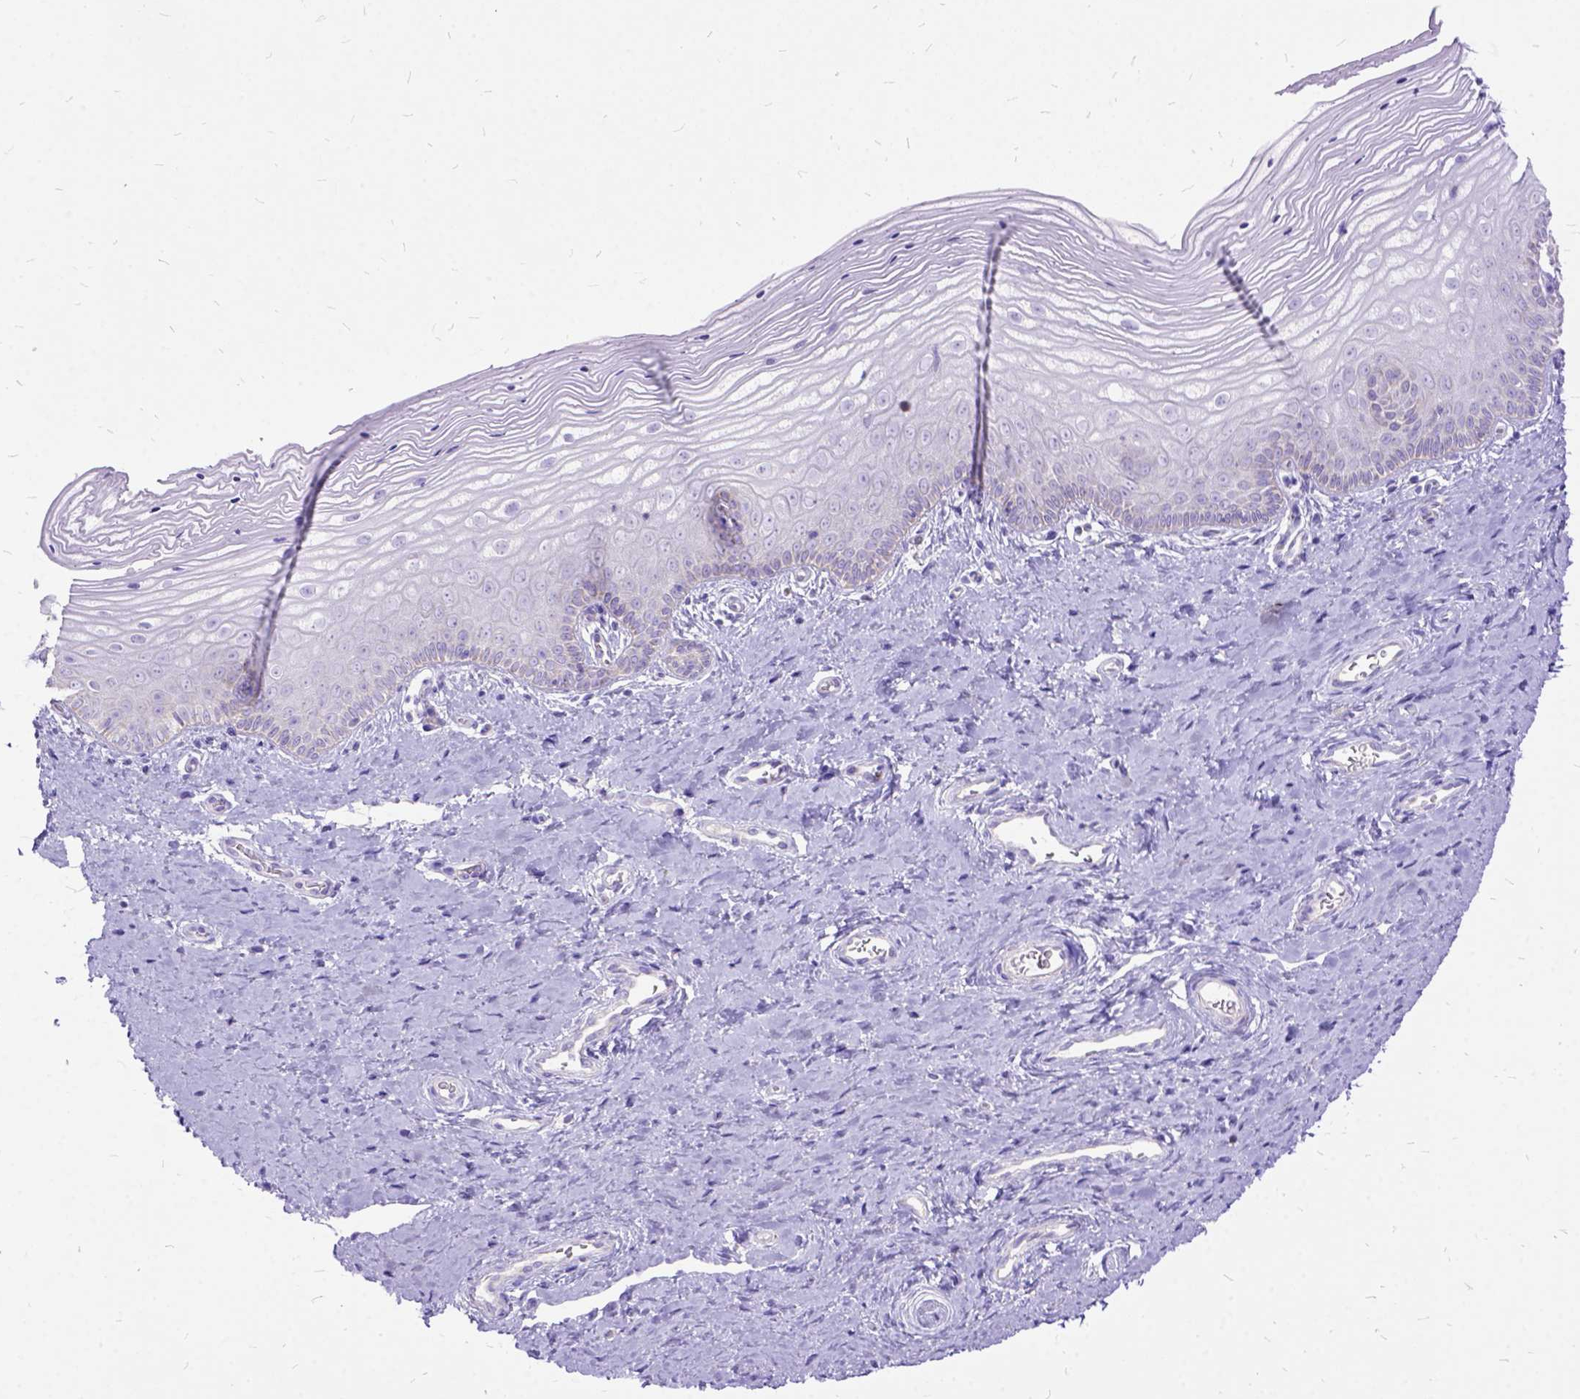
{"staining": {"intensity": "negative", "quantity": "none", "location": "none"}, "tissue": "vagina", "cell_type": "Squamous epithelial cells", "image_type": "normal", "snomed": [{"axis": "morphology", "description": "Normal tissue, NOS"}, {"axis": "topography", "description": "Vagina"}], "caption": "This is an IHC micrograph of normal human vagina. There is no staining in squamous epithelial cells.", "gene": "CTAG2", "patient": {"sex": "female", "age": 39}}